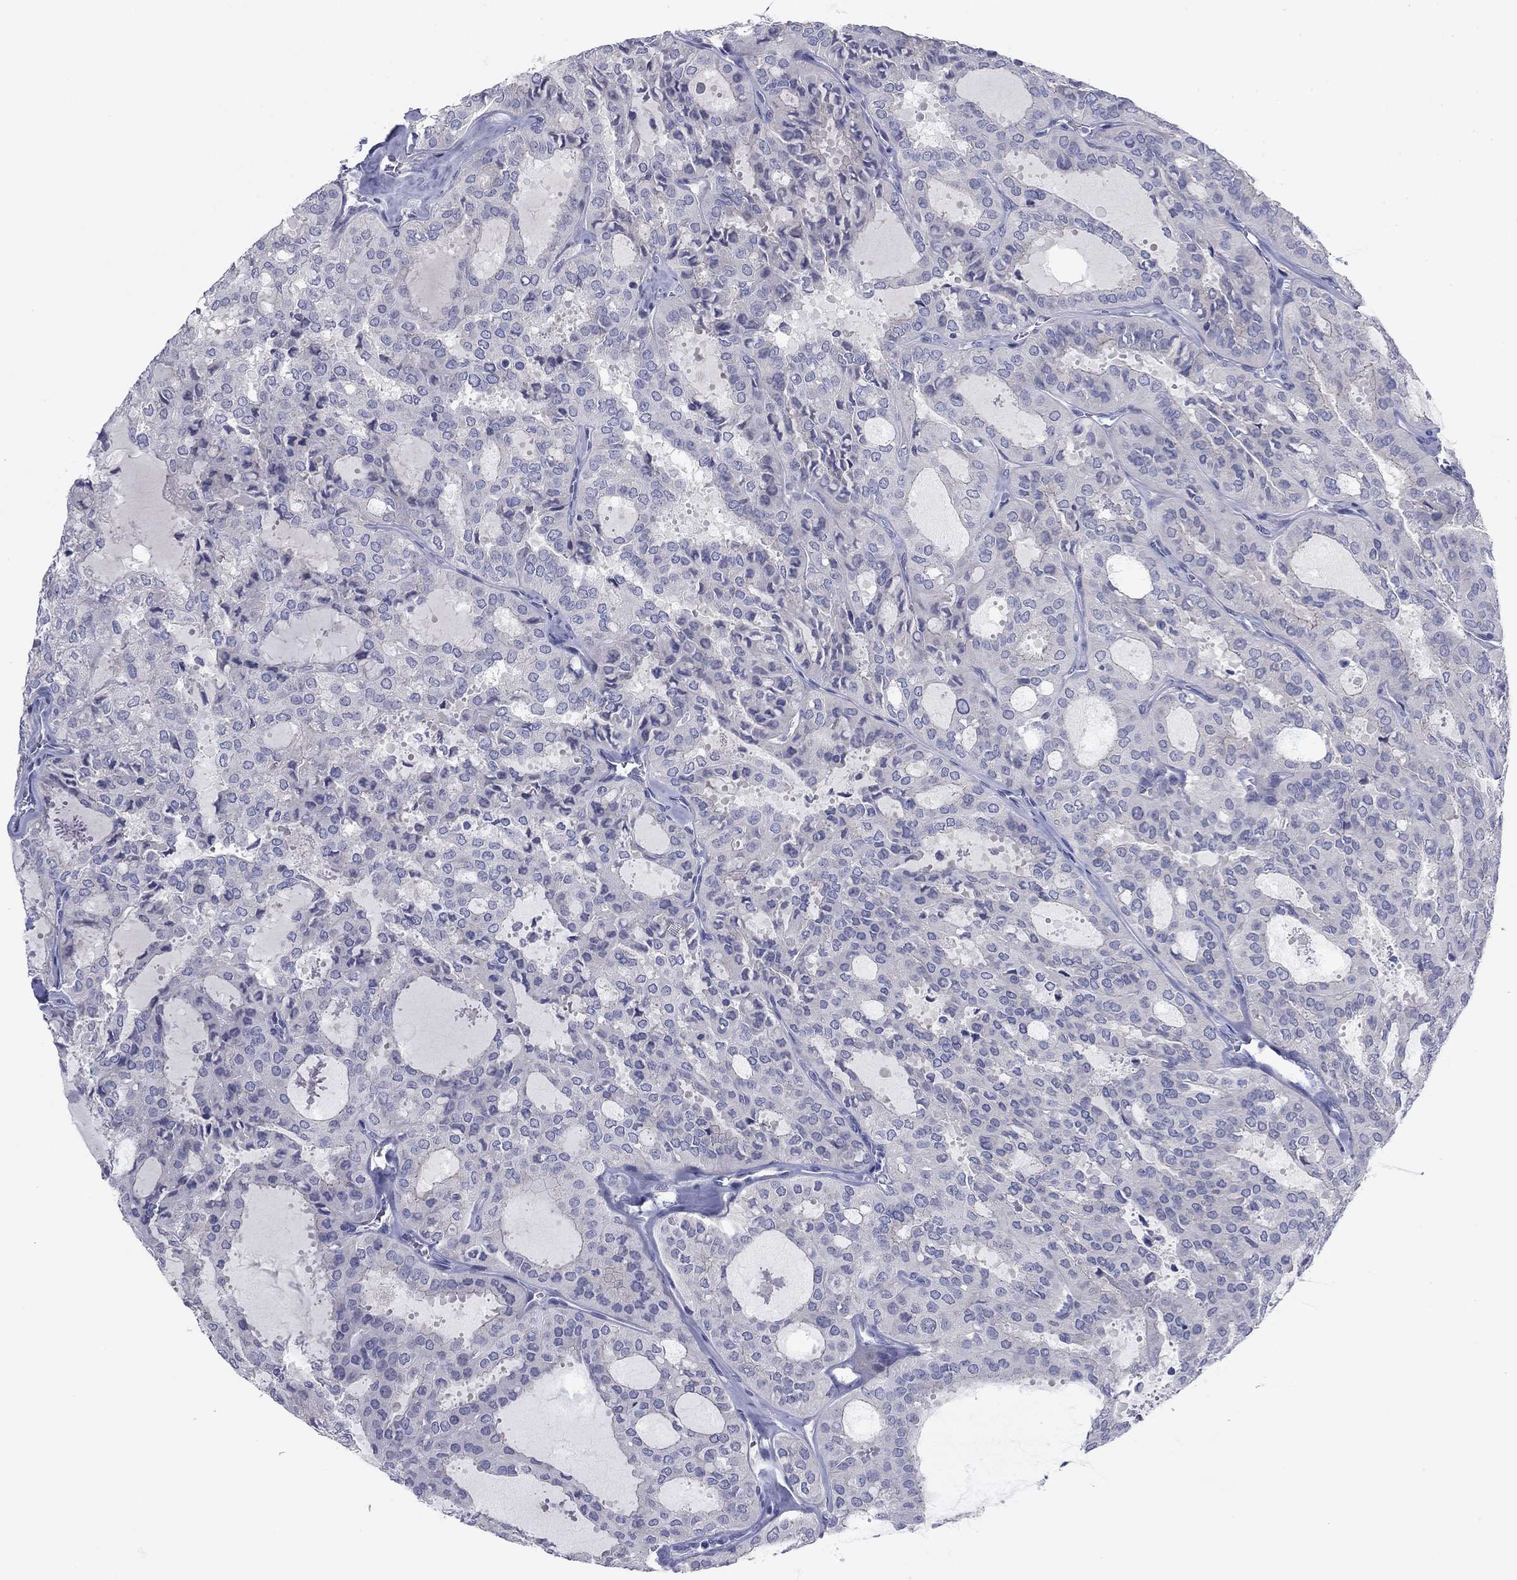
{"staining": {"intensity": "negative", "quantity": "none", "location": "none"}, "tissue": "thyroid cancer", "cell_type": "Tumor cells", "image_type": "cancer", "snomed": [{"axis": "morphology", "description": "Follicular adenoma carcinoma, NOS"}, {"axis": "topography", "description": "Thyroid gland"}], "caption": "The photomicrograph exhibits no significant positivity in tumor cells of follicular adenoma carcinoma (thyroid). (DAB IHC with hematoxylin counter stain).", "gene": "CNTNAP4", "patient": {"sex": "male", "age": 75}}